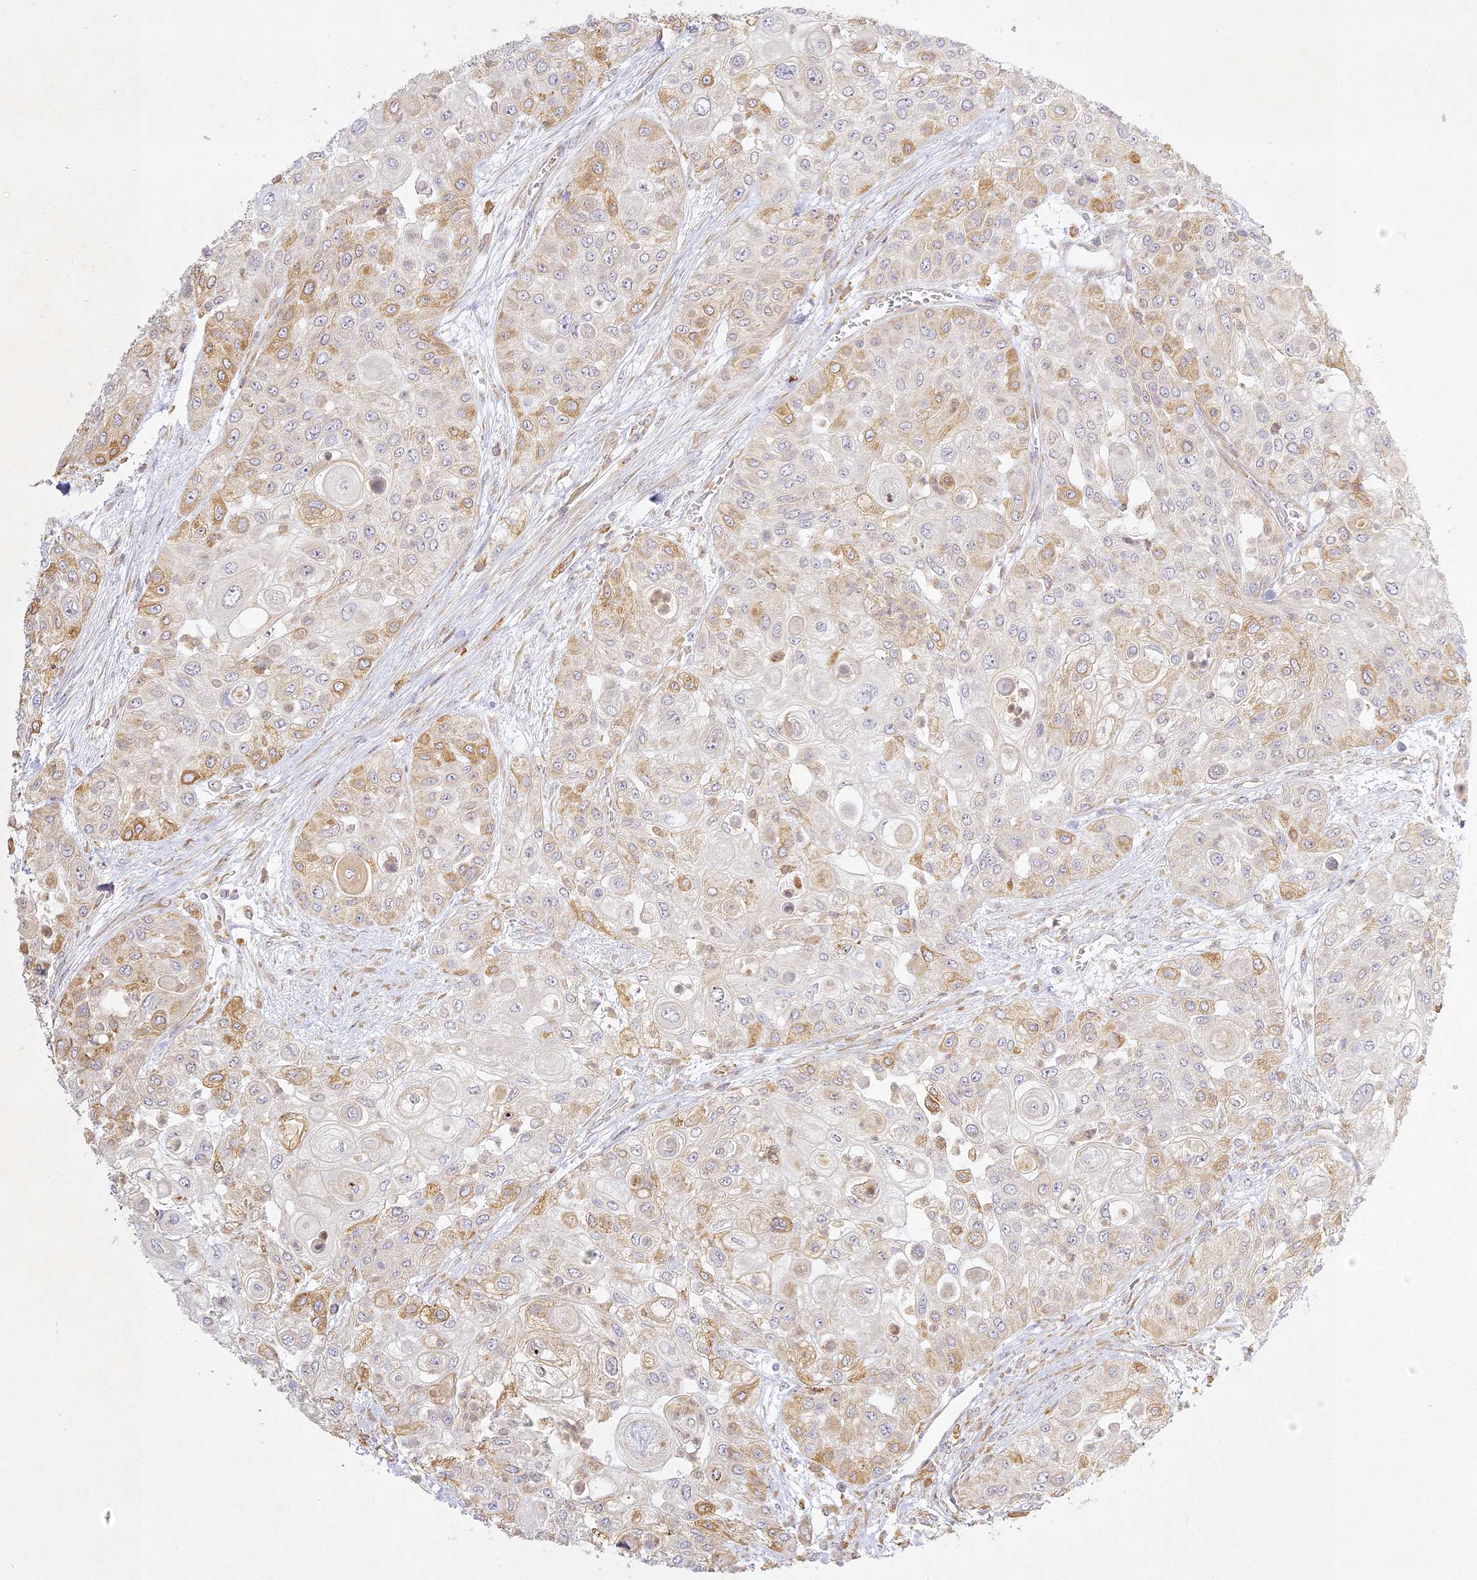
{"staining": {"intensity": "moderate", "quantity": "<25%", "location": "cytoplasmic/membranous"}, "tissue": "urothelial cancer", "cell_type": "Tumor cells", "image_type": "cancer", "snomed": [{"axis": "morphology", "description": "Urothelial carcinoma, High grade"}, {"axis": "topography", "description": "Urinary bladder"}], "caption": "Immunohistochemistry (IHC) photomicrograph of neoplastic tissue: human urothelial cancer stained using immunohistochemistry (IHC) exhibits low levels of moderate protein expression localized specifically in the cytoplasmic/membranous of tumor cells, appearing as a cytoplasmic/membranous brown color.", "gene": "SLC30A5", "patient": {"sex": "female", "age": 79}}